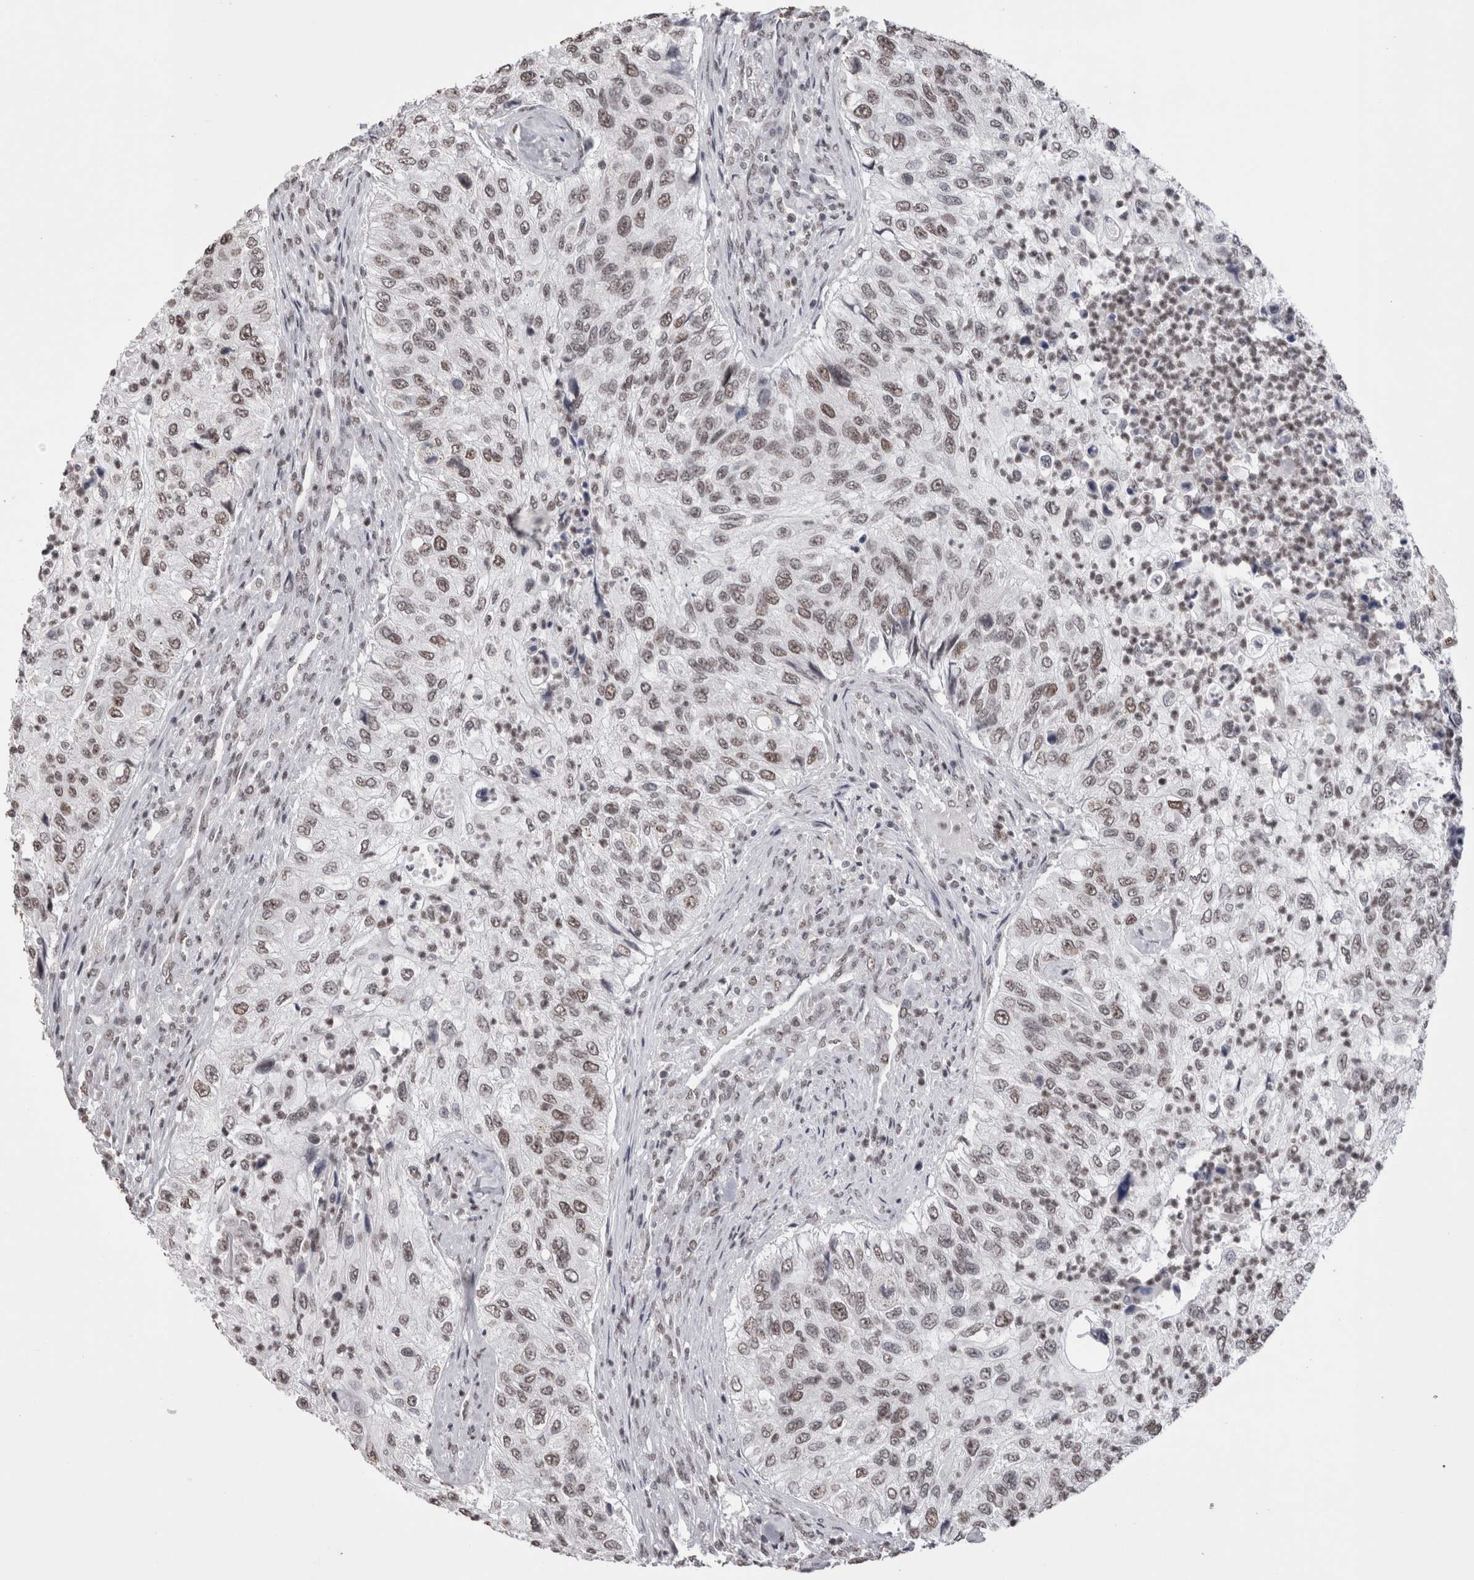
{"staining": {"intensity": "moderate", "quantity": ">75%", "location": "nuclear"}, "tissue": "urothelial cancer", "cell_type": "Tumor cells", "image_type": "cancer", "snomed": [{"axis": "morphology", "description": "Urothelial carcinoma, High grade"}, {"axis": "topography", "description": "Urinary bladder"}], "caption": "Protein expression analysis of human urothelial cancer reveals moderate nuclear positivity in about >75% of tumor cells.", "gene": "SMC1A", "patient": {"sex": "female", "age": 60}}